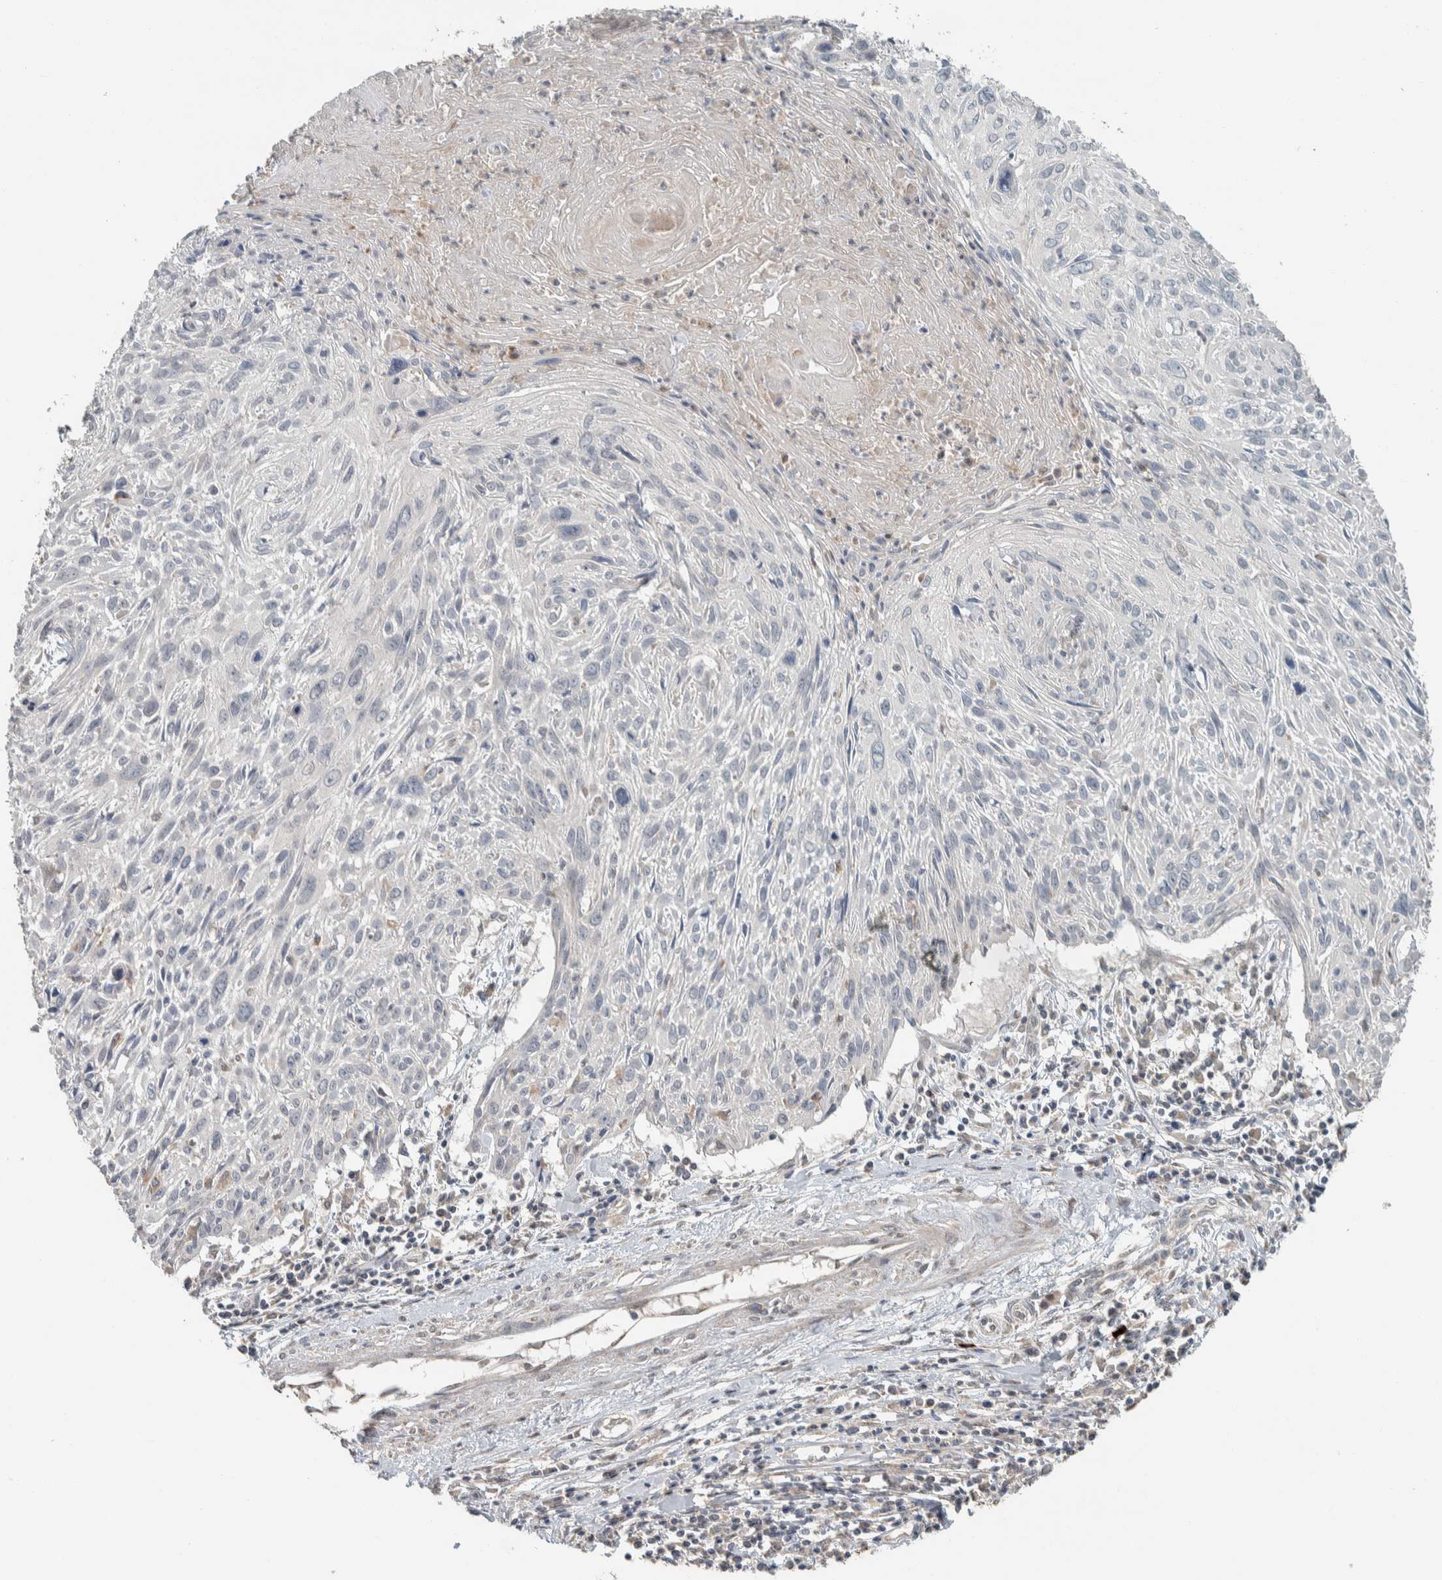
{"staining": {"intensity": "negative", "quantity": "none", "location": "none"}, "tissue": "cervical cancer", "cell_type": "Tumor cells", "image_type": "cancer", "snomed": [{"axis": "morphology", "description": "Squamous cell carcinoma, NOS"}, {"axis": "topography", "description": "Cervix"}], "caption": "Human cervical squamous cell carcinoma stained for a protein using immunohistochemistry (IHC) exhibits no positivity in tumor cells.", "gene": "NBR1", "patient": {"sex": "female", "age": 51}}